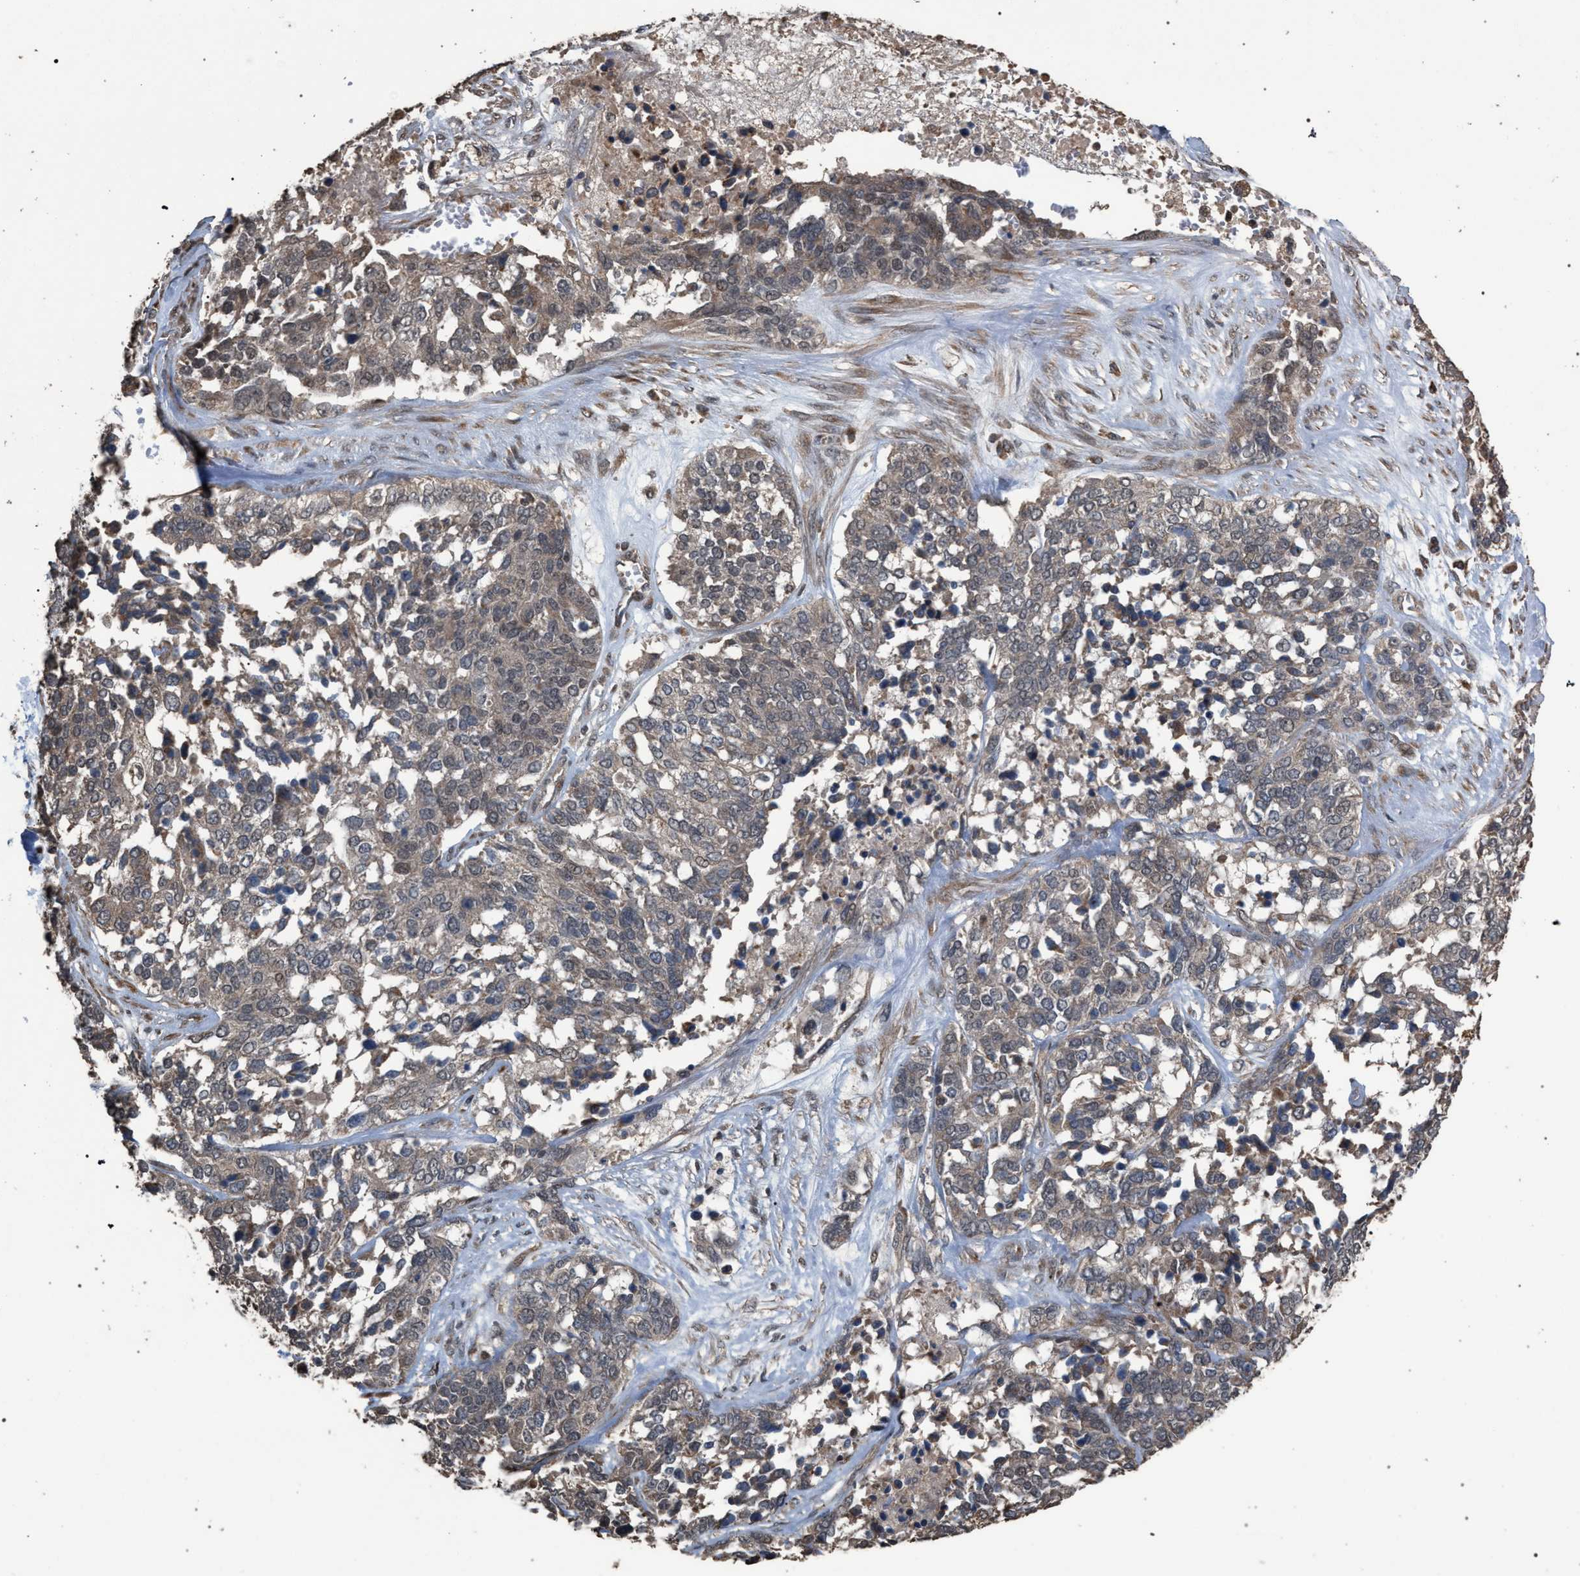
{"staining": {"intensity": "weak", "quantity": "<25%", "location": "cytoplasmic/membranous"}, "tissue": "ovarian cancer", "cell_type": "Tumor cells", "image_type": "cancer", "snomed": [{"axis": "morphology", "description": "Cystadenocarcinoma, serous, NOS"}, {"axis": "topography", "description": "Ovary"}], "caption": "Immunohistochemistry (IHC) photomicrograph of neoplastic tissue: ovarian cancer (serous cystadenocarcinoma) stained with DAB shows no significant protein expression in tumor cells. Nuclei are stained in blue.", "gene": "NAA35", "patient": {"sex": "female", "age": 44}}